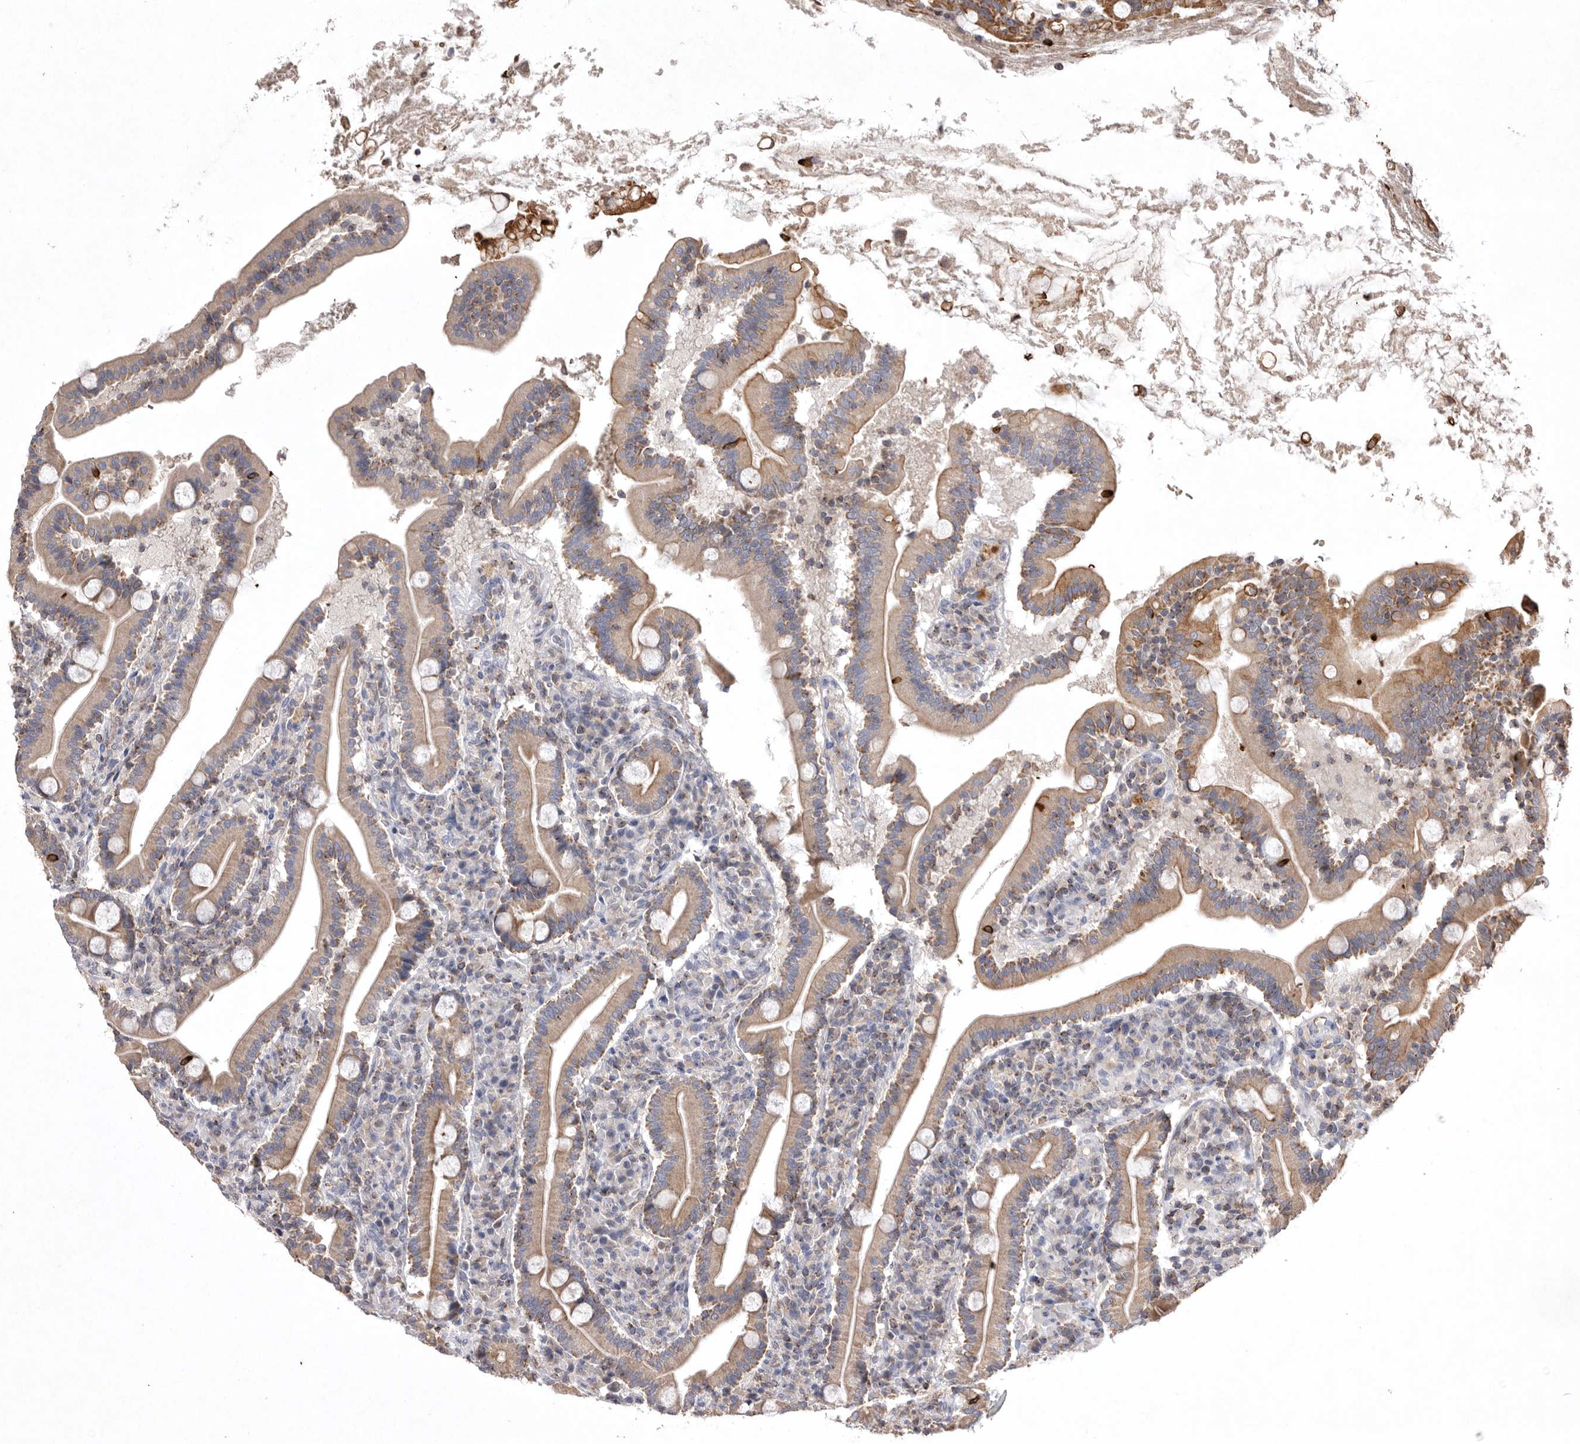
{"staining": {"intensity": "strong", "quantity": "25%-75%", "location": "cytoplasmic/membranous"}, "tissue": "duodenum", "cell_type": "Glandular cells", "image_type": "normal", "snomed": [{"axis": "morphology", "description": "Normal tissue, NOS"}, {"axis": "topography", "description": "Duodenum"}], "caption": "About 25%-75% of glandular cells in unremarkable human duodenum exhibit strong cytoplasmic/membranous protein staining as visualized by brown immunohistochemical staining.", "gene": "TNFSF14", "patient": {"sex": "male", "age": 35}}